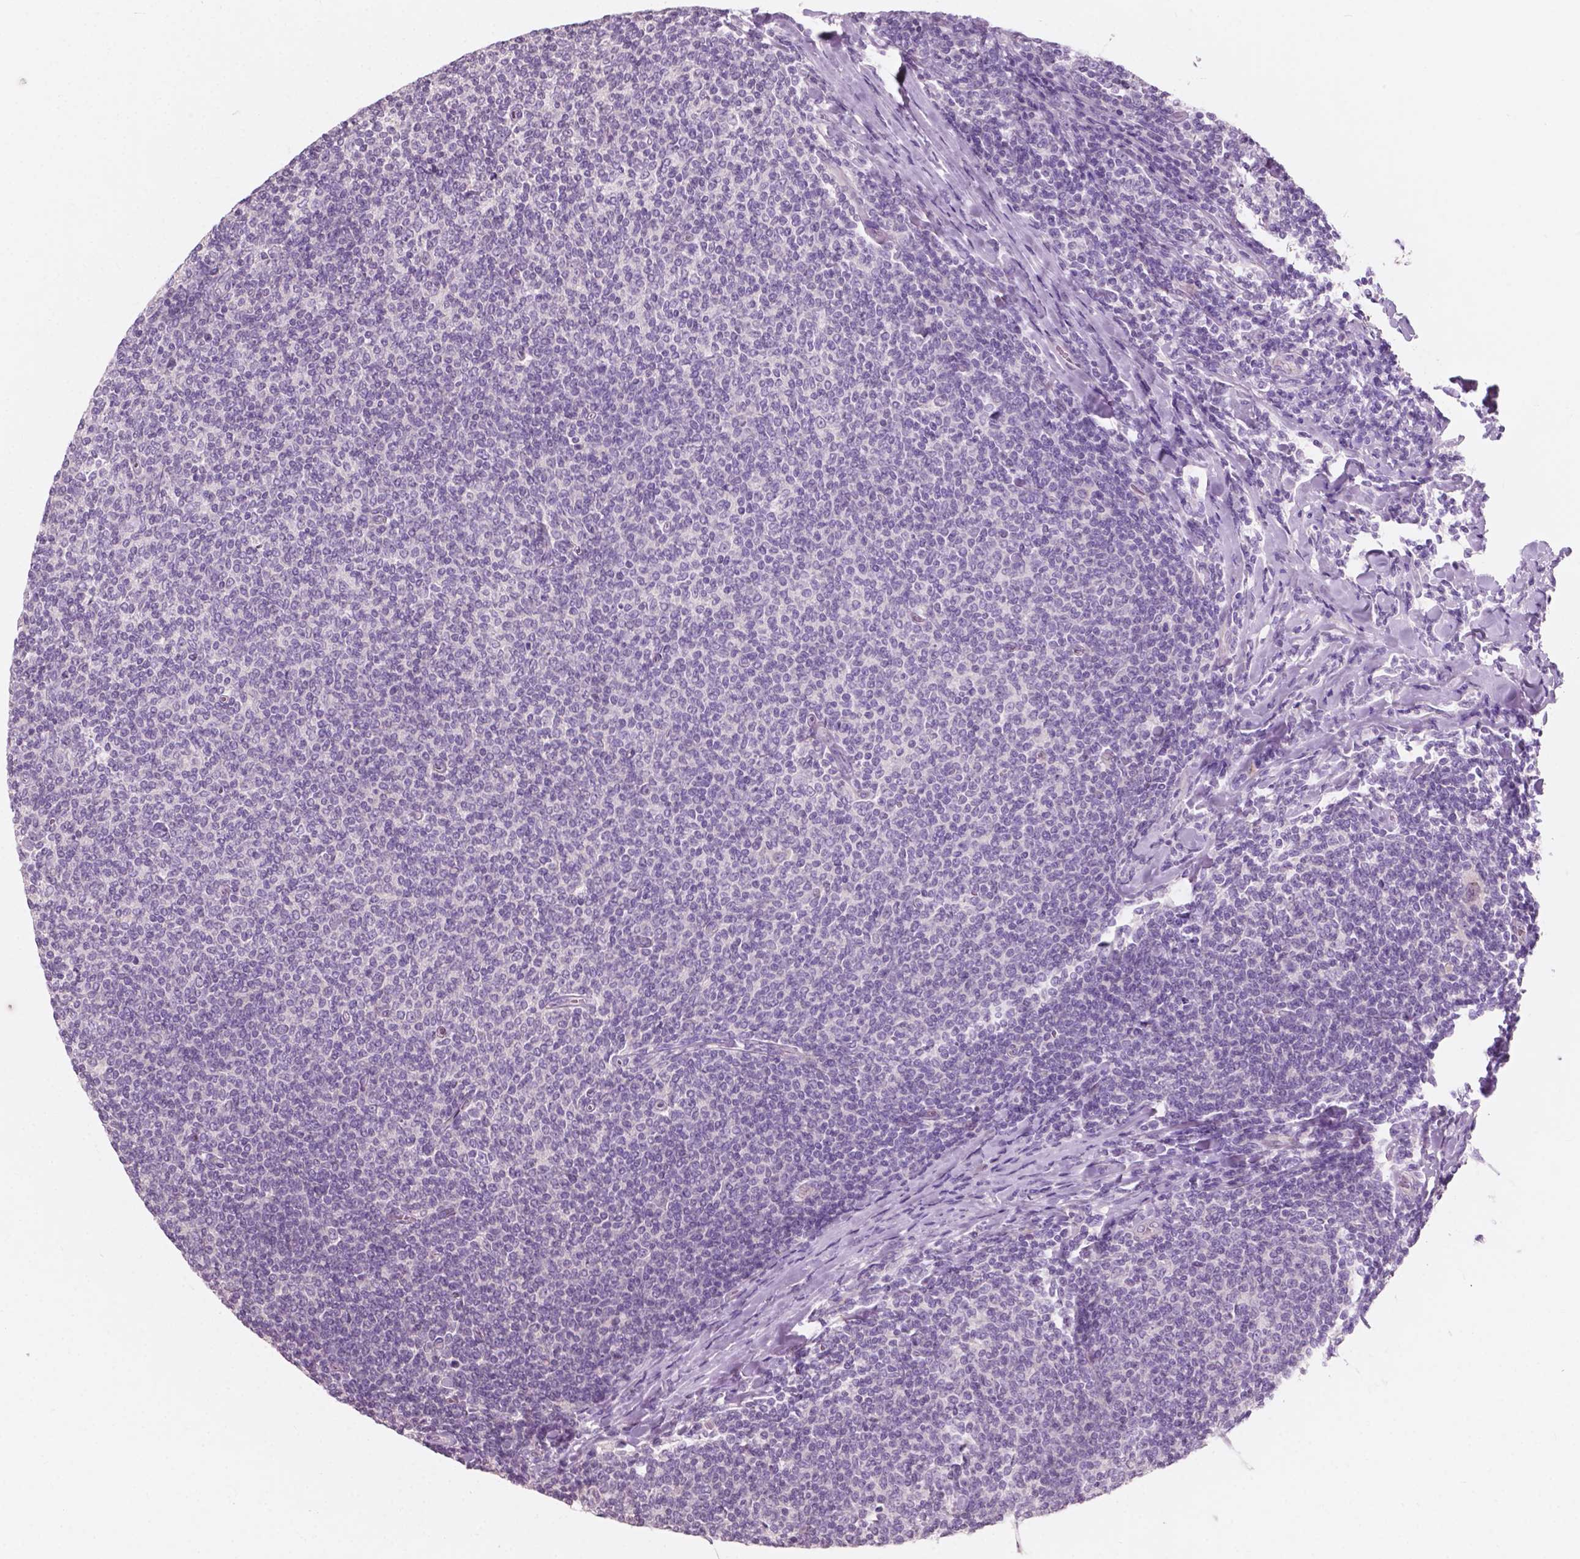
{"staining": {"intensity": "negative", "quantity": "none", "location": "none"}, "tissue": "lymphoma", "cell_type": "Tumor cells", "image_type": "cancer", "snomed": [{"axis": "morphology", "description": "Malignant lymphoma, non-Hodgkin's type, Low grade"}, {"axis": "topography", "description": "Lymph node"}], "caption": "Immunohistochemistry micrograph of neoplastic tissue: human lymphoma stained with DAB reveals no significant protein expression in tumor cells. (Stains: DAB immunohistochemistry (IHC) with hematoxylin counter stain, Microscopy: brightfield microscopy at high magnification).", "gene": "AWAT1", "patient": {"sex": "male", "age": 52}}